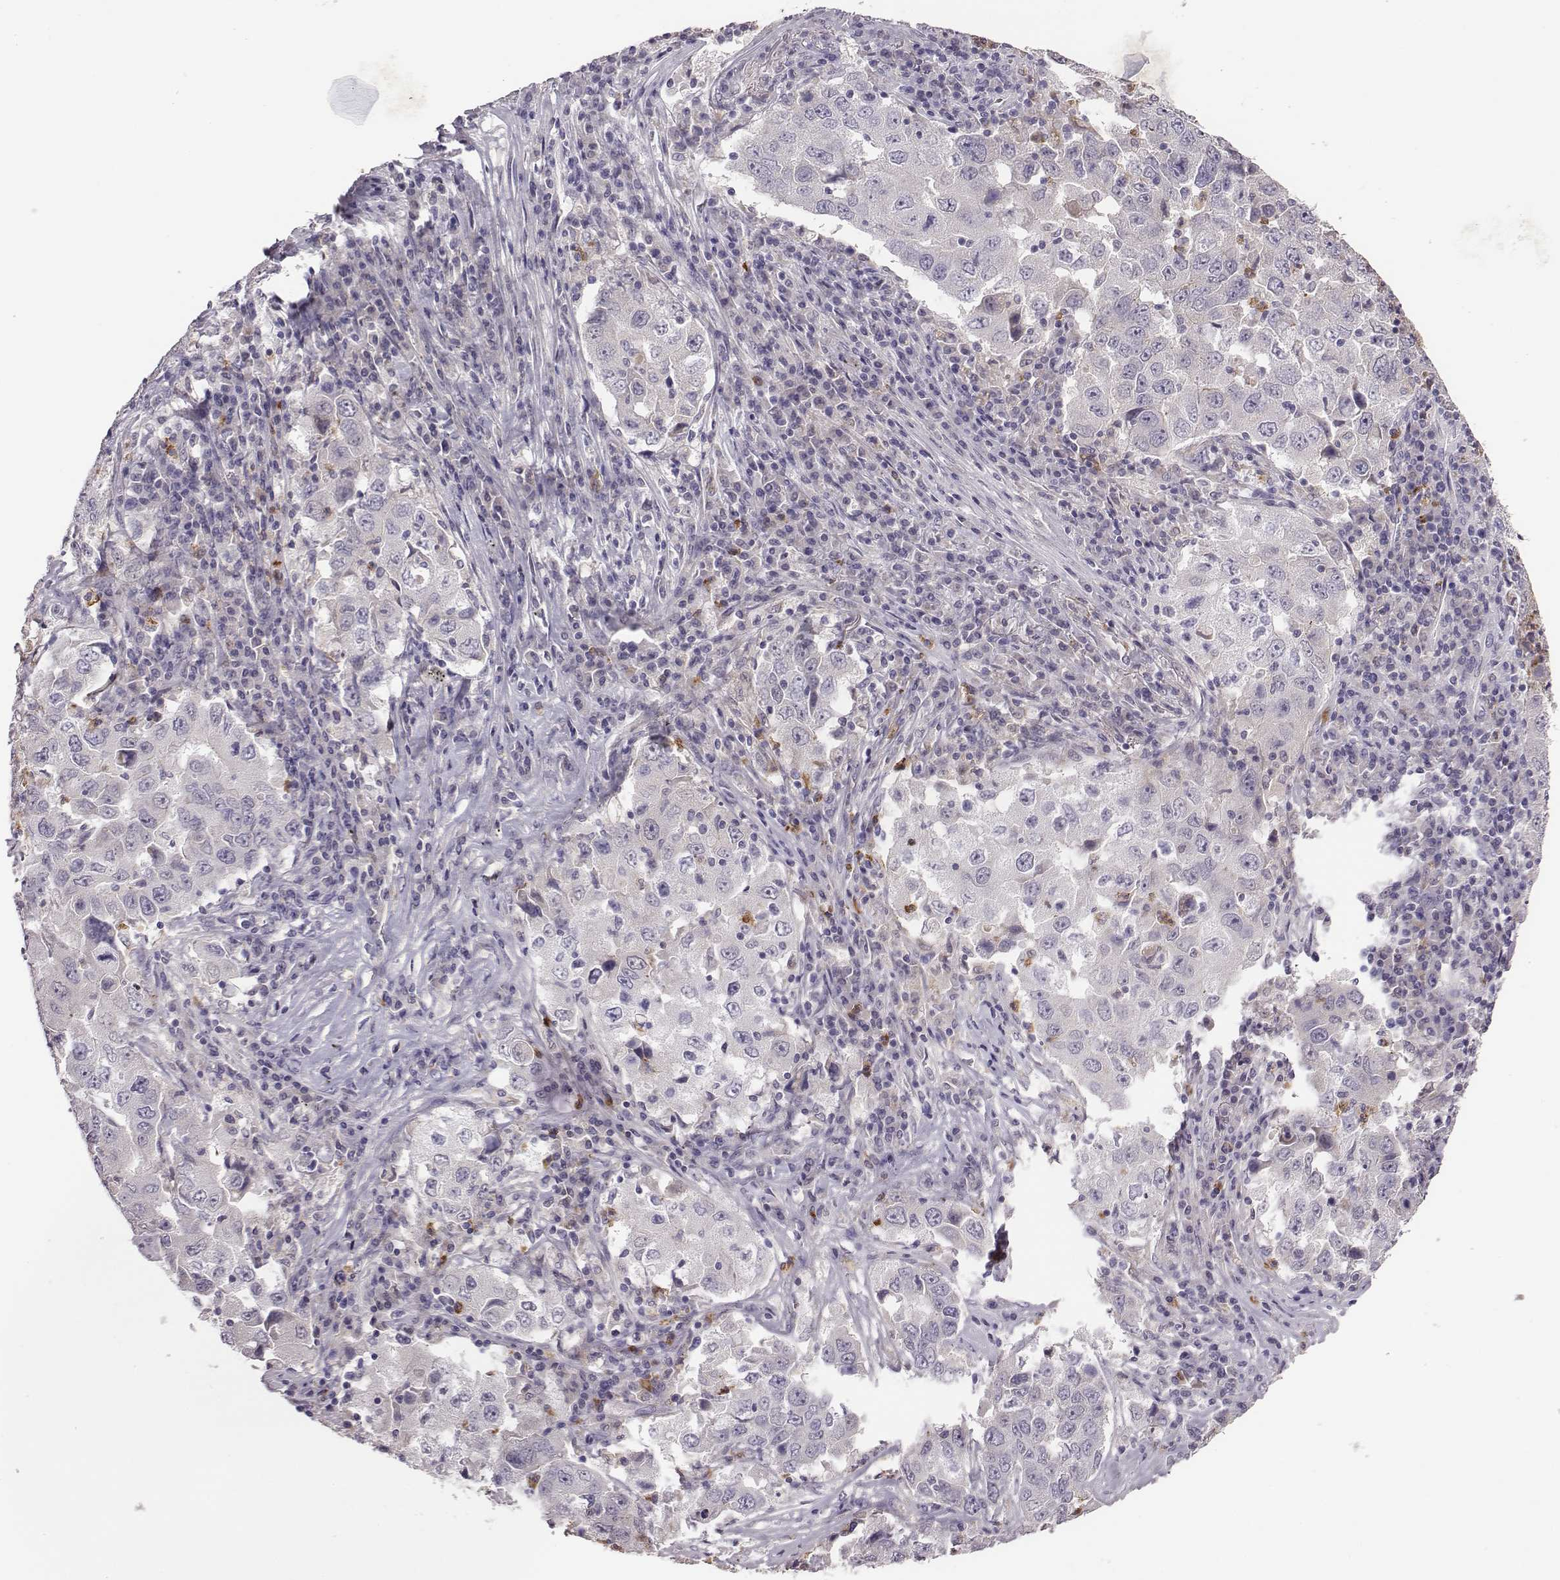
{"staining": {"intensity": "negative", "quantity": "none", "location": "none"}, "tissue": "lung cancer", "cell_type": "Tumor cells", "image_type": "cancer", "snomed": [{"axis": "morphology", "description": "Adenocarcinoma, NOS"}, {"axis": "topography", "description": "Lung"}], "caption": "A photomicrograph of human lung adenocarcinoma is negative for staining in tumor cells.", "gene": "KMO", "patient": {"sex": "male", "age": 73}}